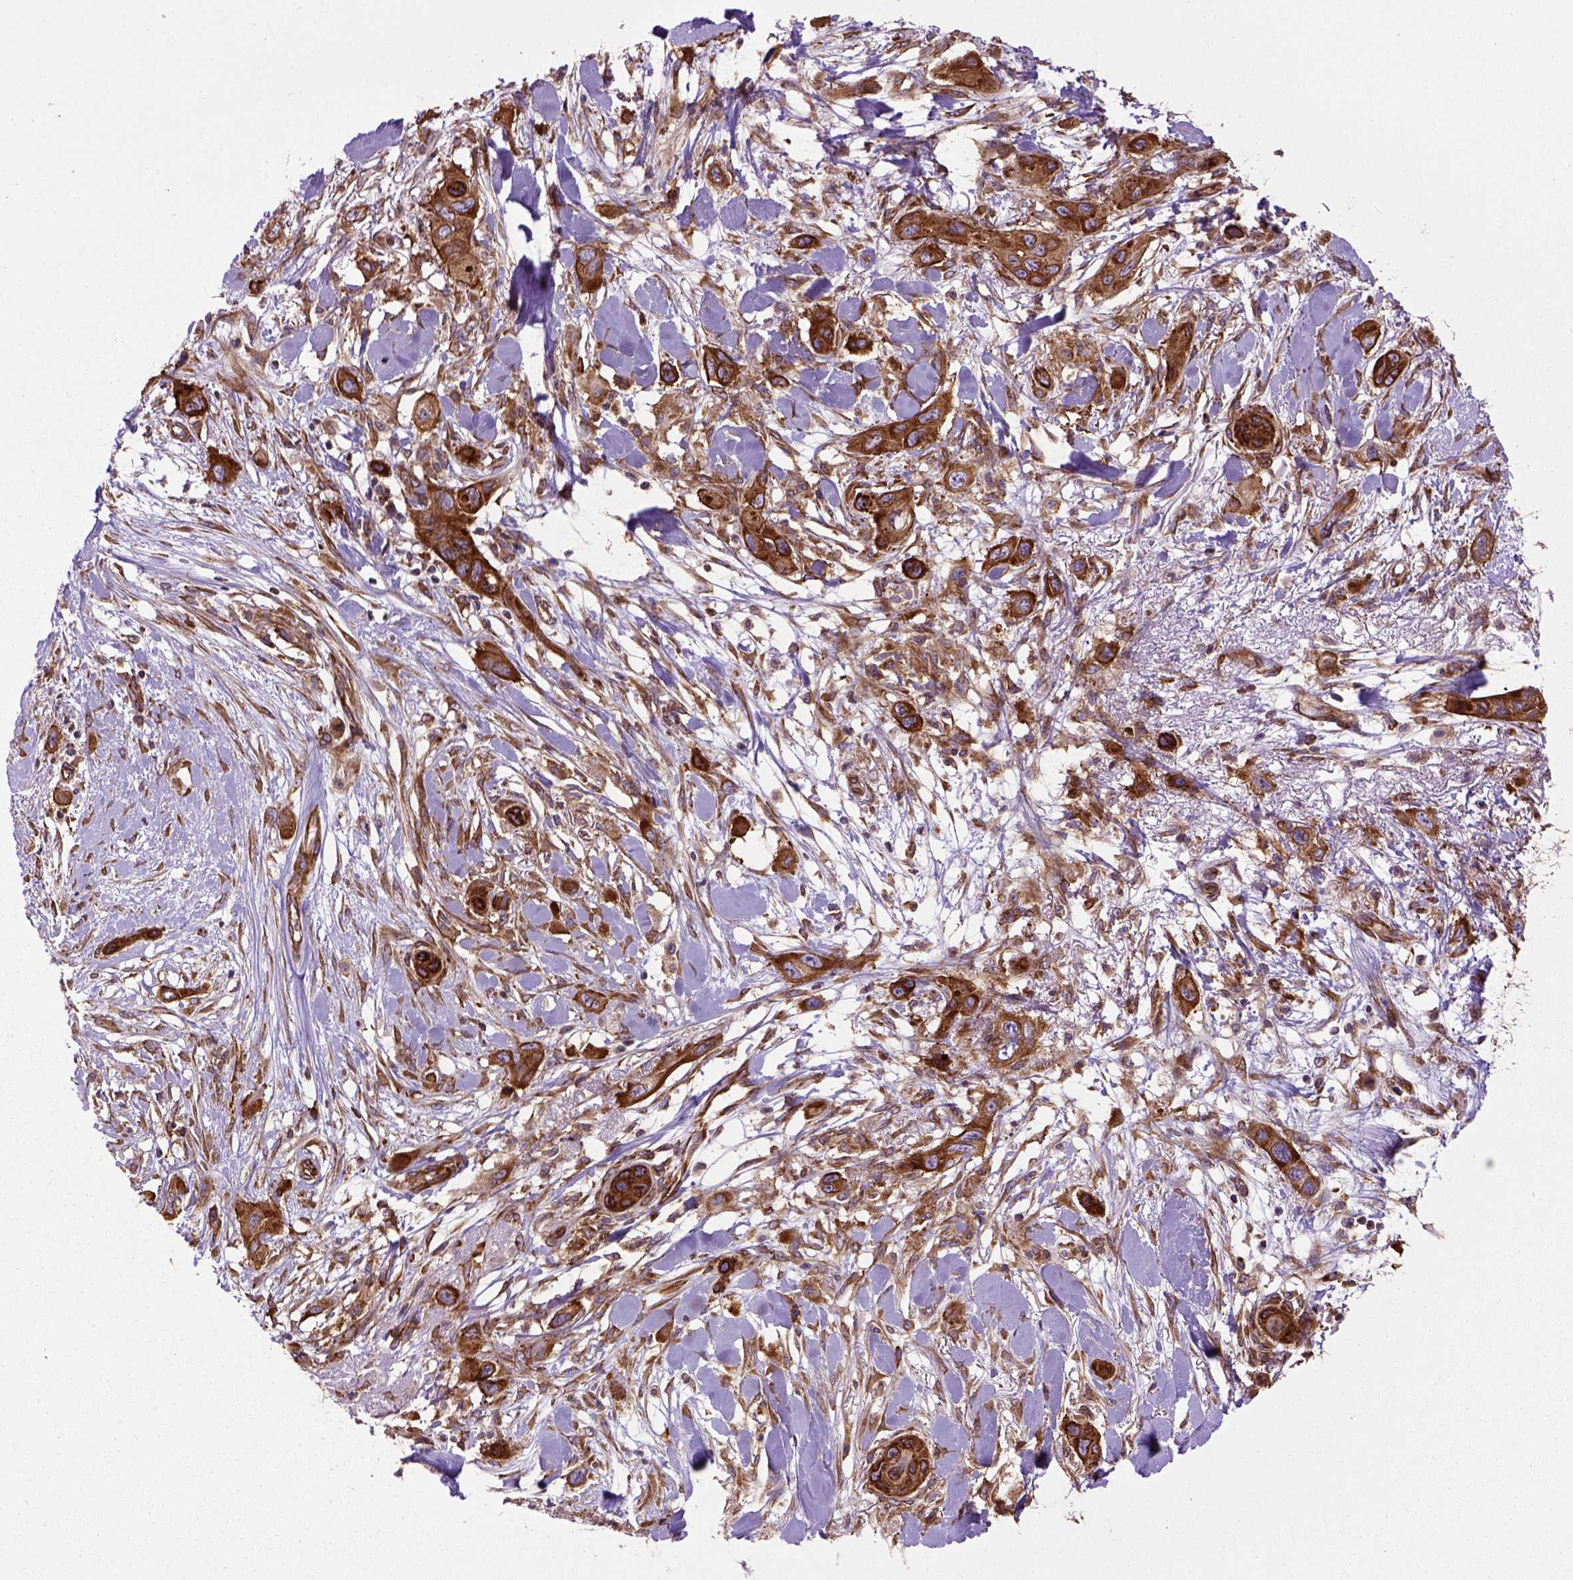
{"staining": {"intensity": "strong", "quantity": ">75%", "location": "cytoplasmic/membranous"}, "tissue": "skin cancer", "cell_type": "Tumor cells", "image_type": "cancer", "snomed": [{"axis": "morphology", "description": "Squamous cell carcinoma, NOS"}, {"axis": "topography", "description": "Skin"}], "caption": "Immunohistochemical staining of squamous cell carcinoma (skin) shows high levels of strong cytoplasmic/membranous protein expression in about >75% of tumor cells.", "gene": "CAPRIN1", "patient": {"sex": "male", "age": 79}}